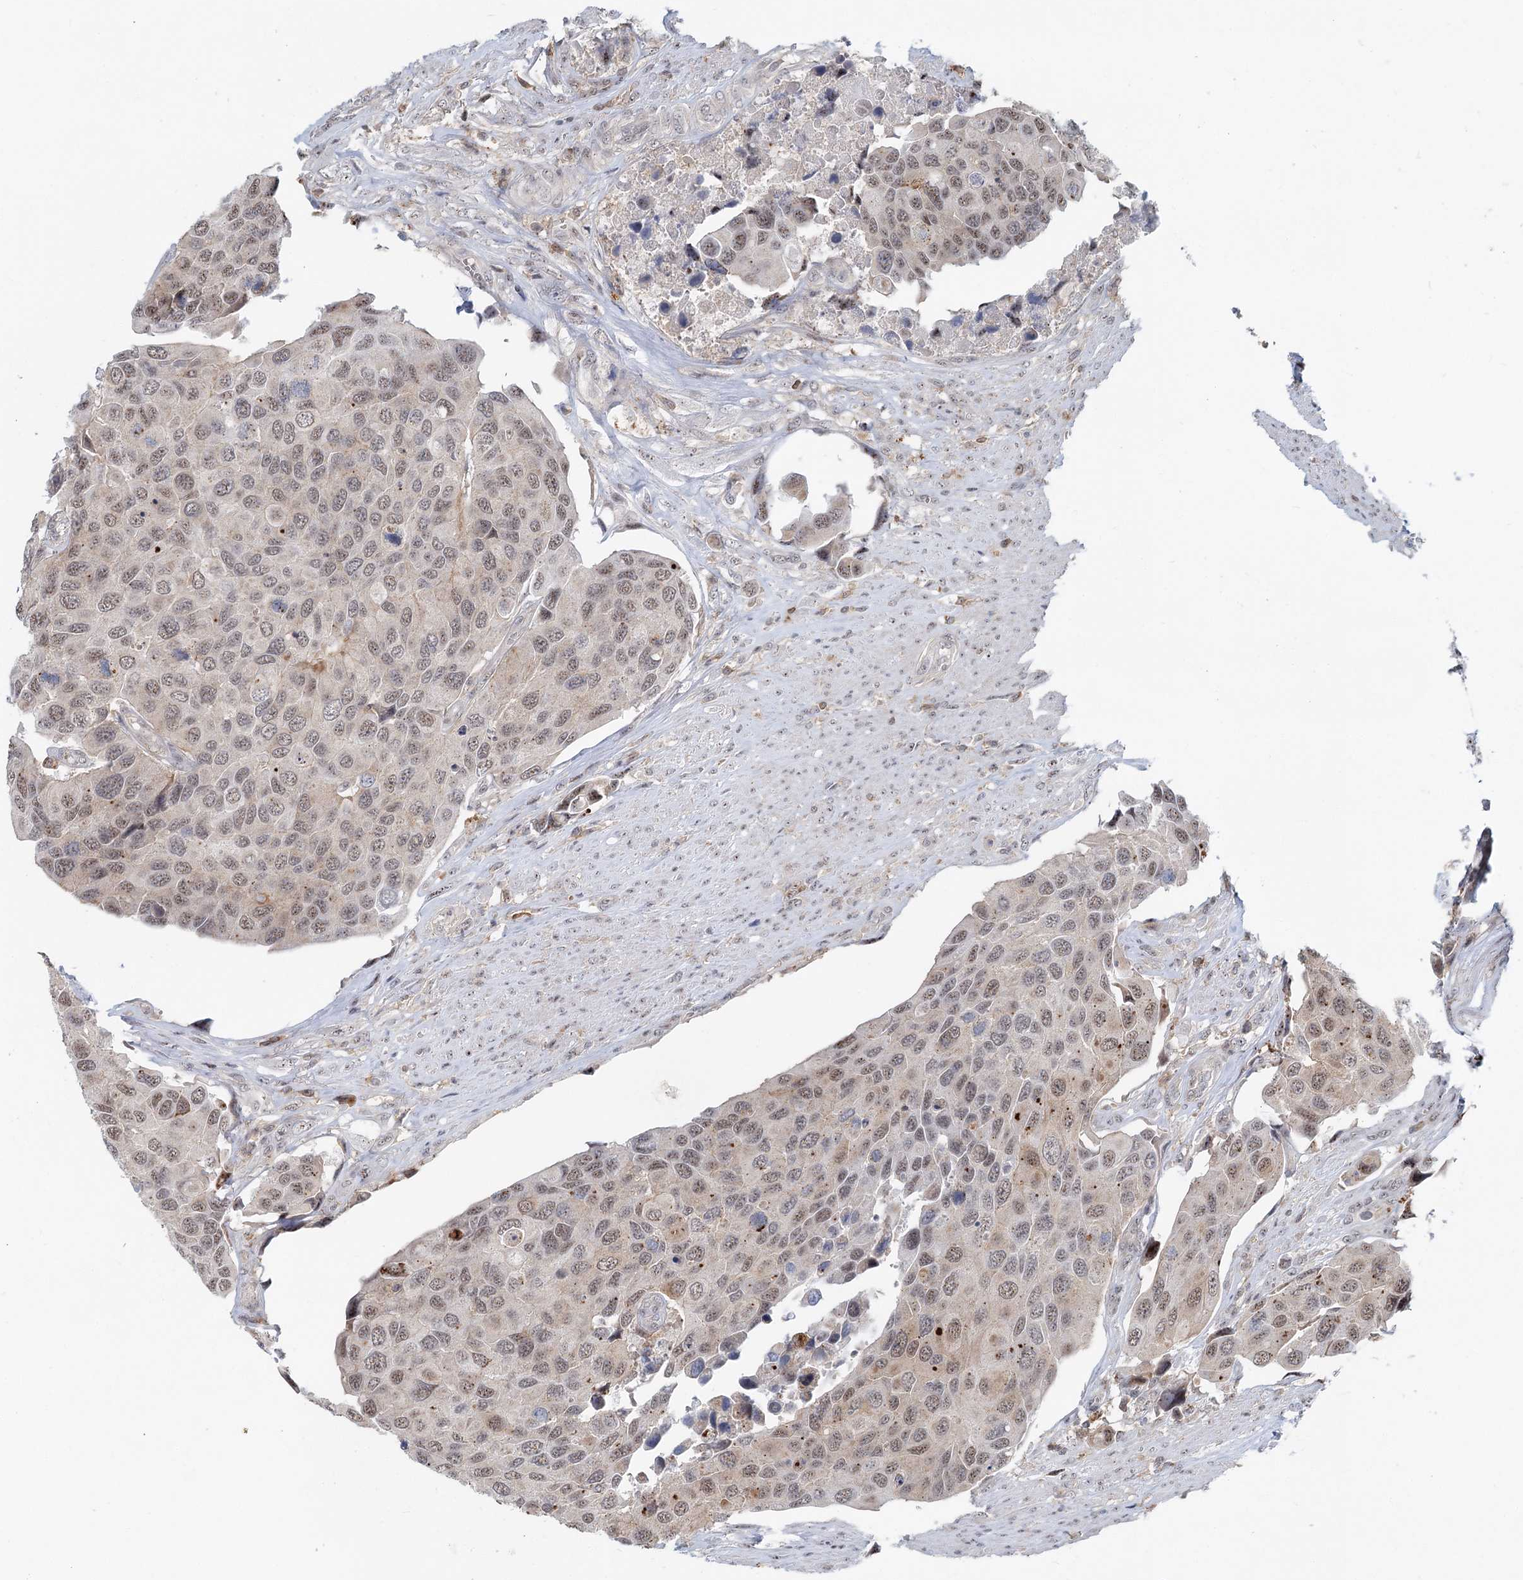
{"staining": {"intensity": "weak", "quantity": "25%-75%", "location": "nuclear"}, "tissue": "urothelial cancer", "cell_type": "Tumor cells", "image_type": "cancer", "snomed": [{"axis": "morphology", "description": "Urothelial carcinoma, High grade"}, {"axis": "topography", "description": "Urinary bladder"}], "caption": "This image demonstrates immunohistochemistry (IHC) staining of urothelial cancer, with low weak nuclear staining in about 25%-75% of tumor cells.", "gene": "CDC42SE2", "patient": {"sex": "male", "age": 74}}